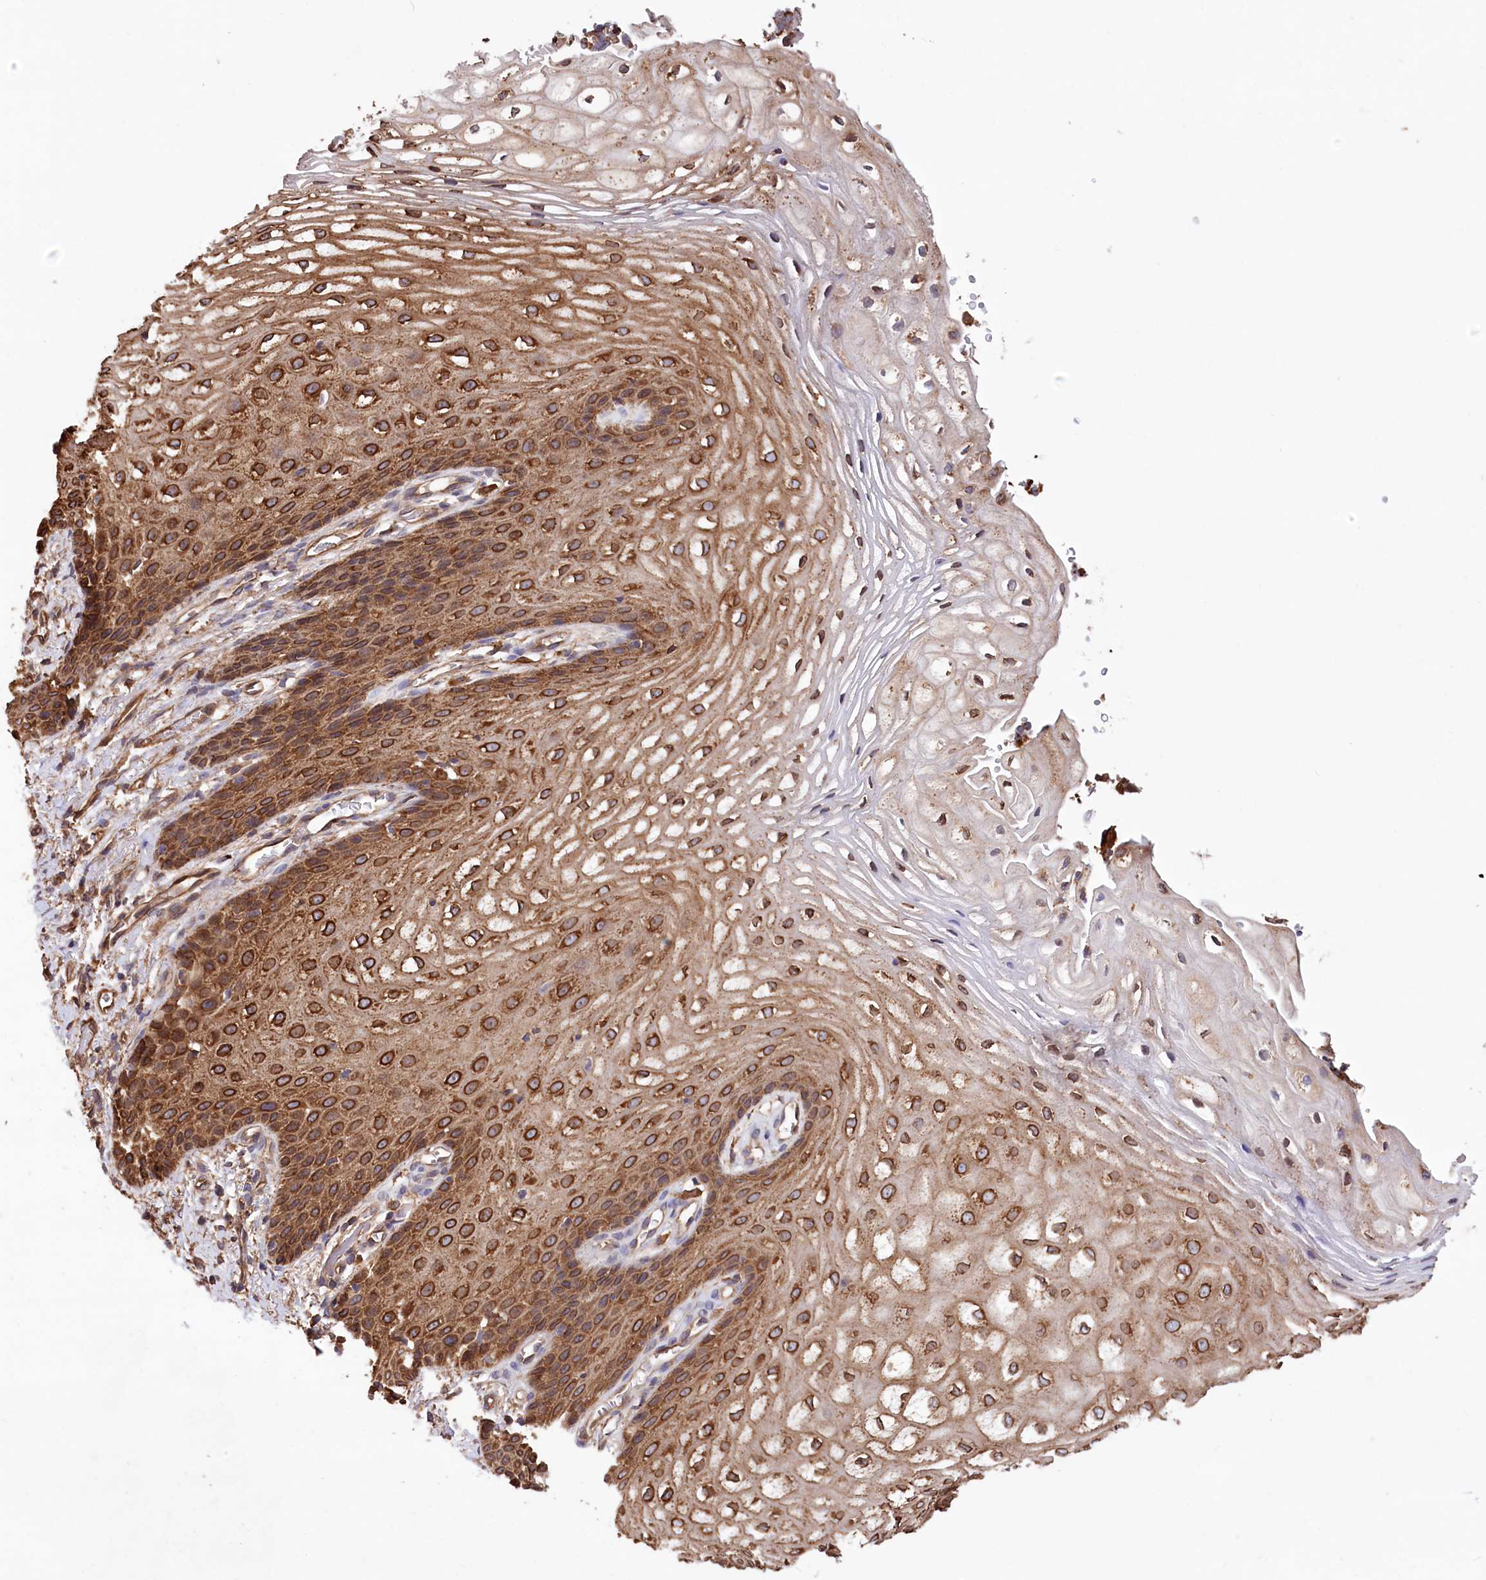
{"staining": {"intensity": "moderate", "quantity": ">75%", "location": "cytoplasmic/membranous,nuclear"}, "tissue": "vagina", "cell_type": "Squamous epithelial cells", "image_type": "normal", "snomed": [{"axis": "morphology", "description": "Normal tissue, NOS"}, {"axis": "topography", "description": "Vagina"}], "caption": "Protein staining of normal vagina reveals moderate cytoplasmic/membranous,nuclear positivity in approximately >75% of squamous epithelial cells.", "gene": "DPP3", "patient": {"sex": "female", "age": 60}}